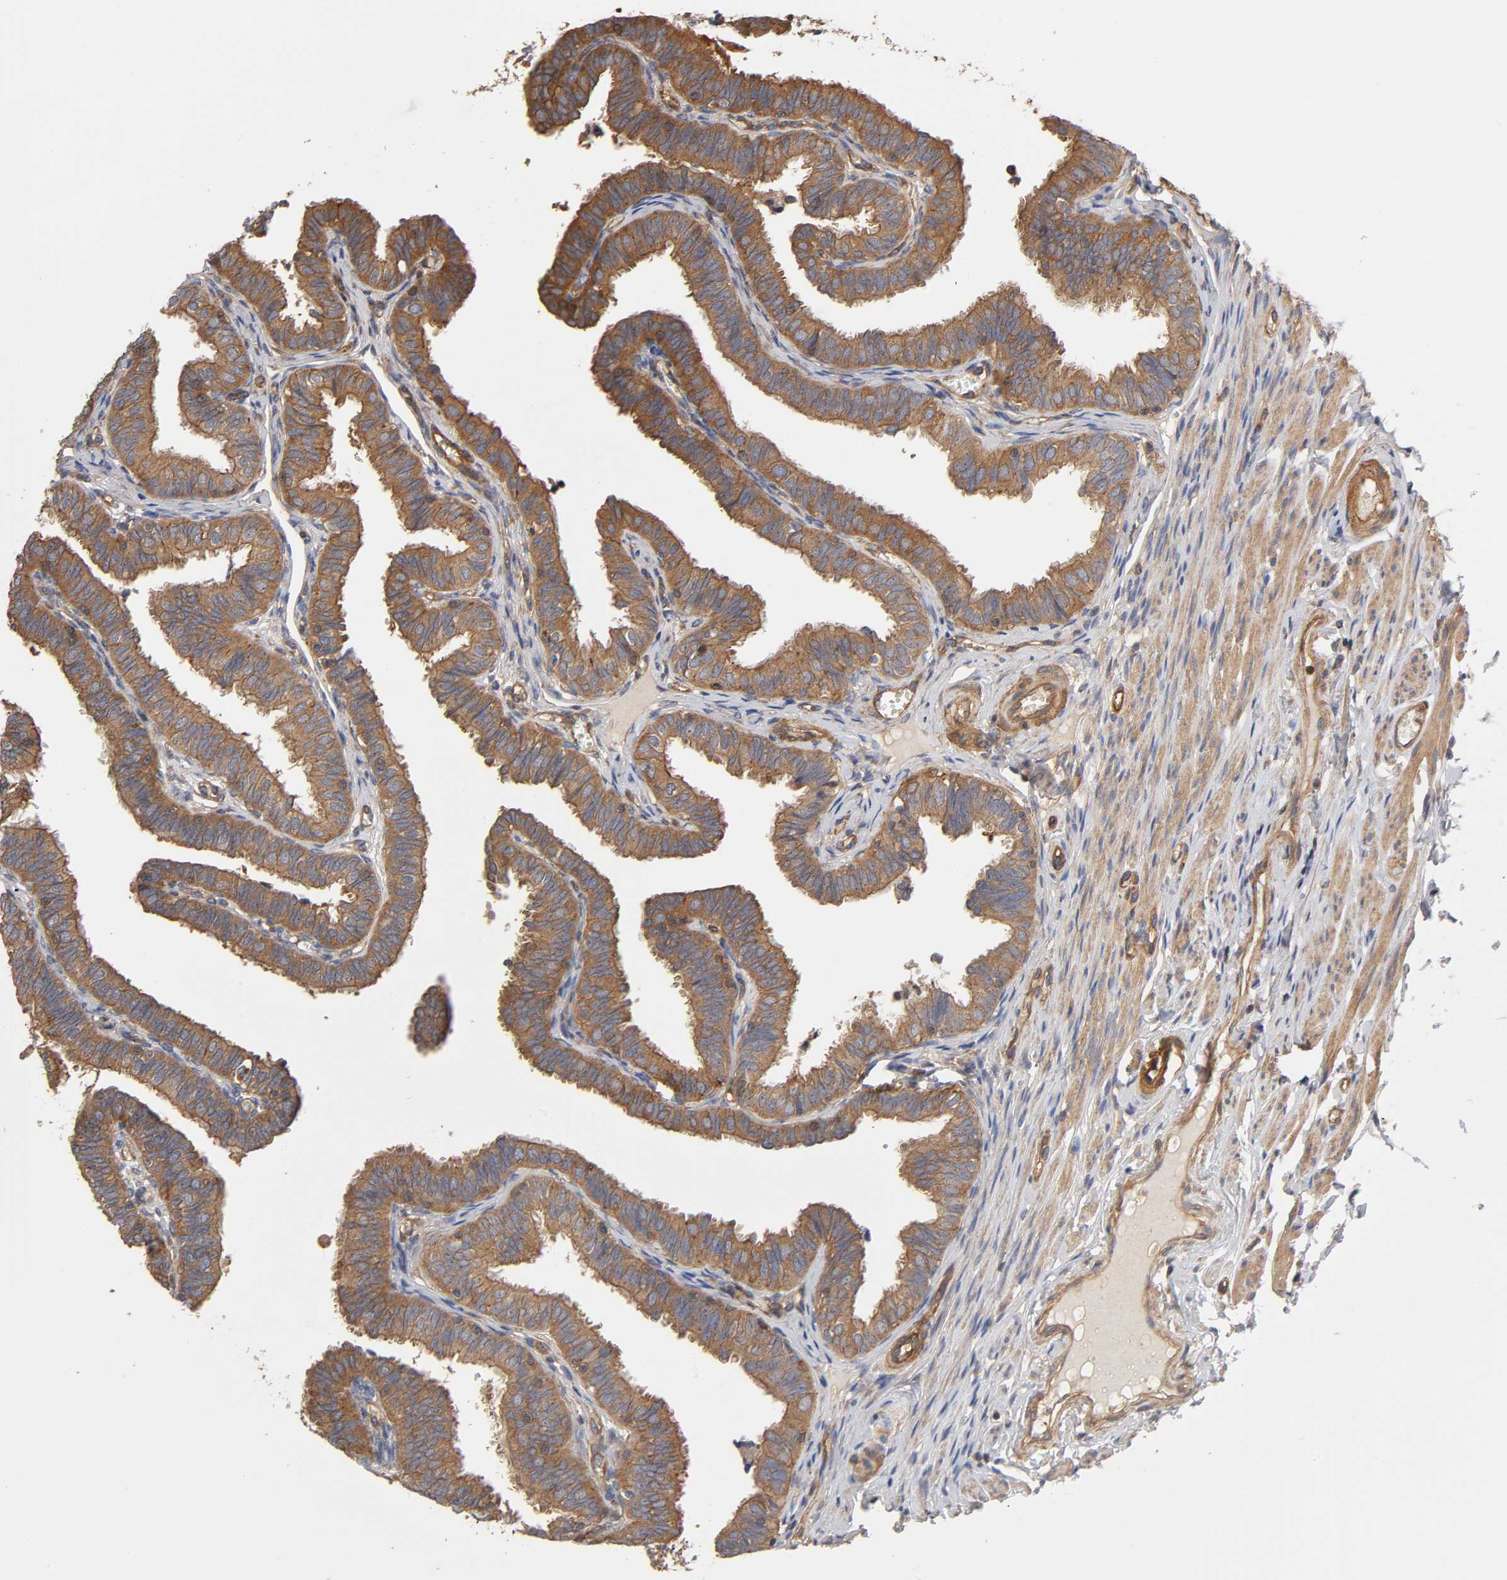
{"staining": {"intensity": "strong", "quantity": ">75%", "location": "cytoplasmic/membranous"}, "tissue": "fallopian tube", "cell_type": "Glandular cells", "image_type": "normal", "snomed": [{"axis": "morphology", "description": "Normal tissue, NOS"}, {"axis": "topography", "description": "Fallopian tube"}], "caption": "A micrograph showing strong cytoplasmic/membranous staining in about >75% of glandular cells in benign fallopian tube, as visualized by brown immunohistochemical staining.", "gene": "LAMTOR2", "patient": {"sex": "female", "age": 46}}